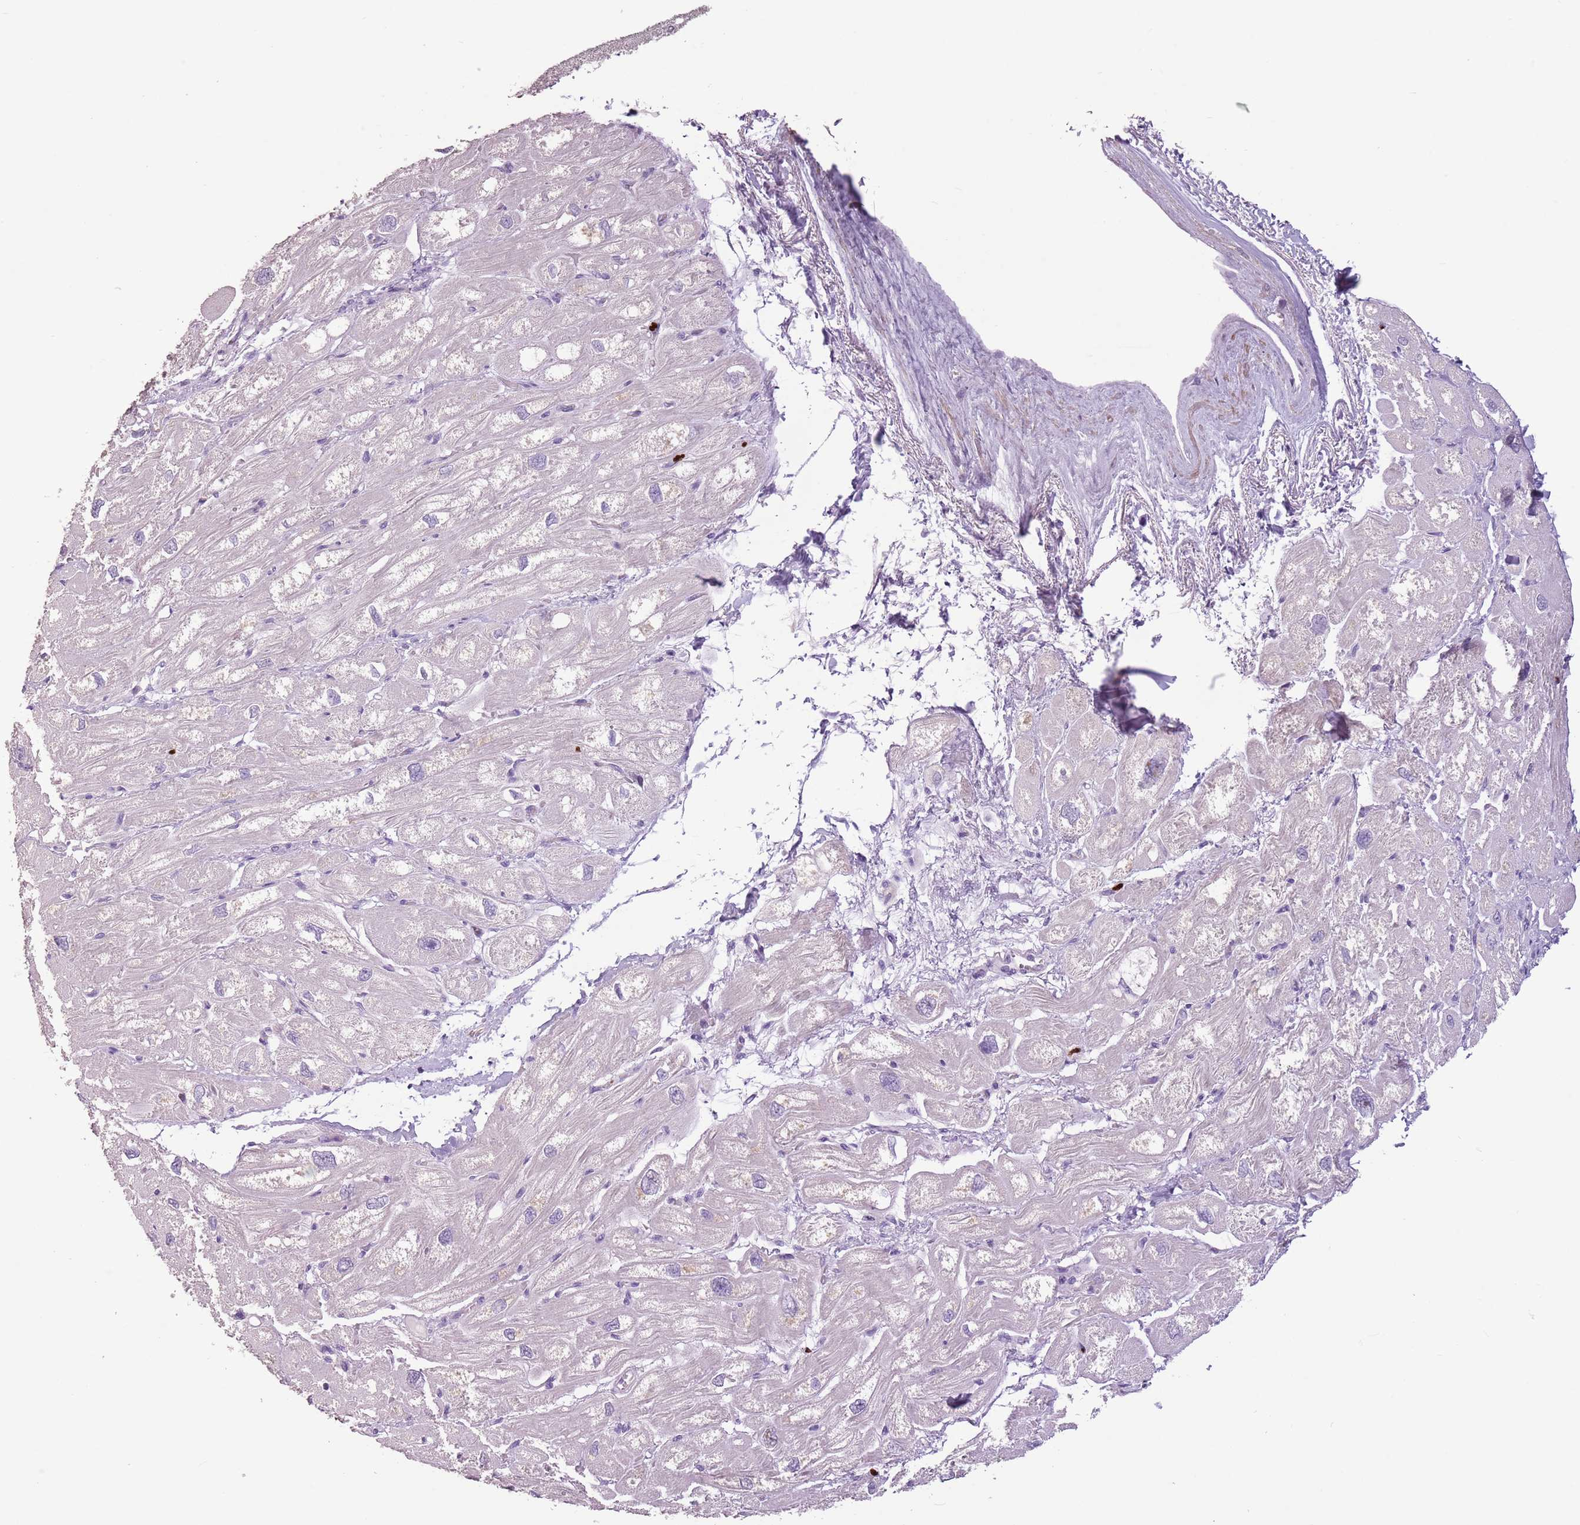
{"staining": {"intensity": "negative", "quantity": "none", "location": "none"}, "tissue": "heart muscle", "cell_type": "Cardiomyocytes", "image_type": "normal", "snomed": [{"axis": "morphology", "description": "Normal tissue, NOS"}, {"axis": "topography", "description": "Heart"}], "caption": "DAB immunohistochemical staining of normal human heart muscle reveals no significant expression in cardiomyocytes. Nuclei are stained in blue.", "gene": "CELF6", "patient": {"sex": "male", "age": 50}}